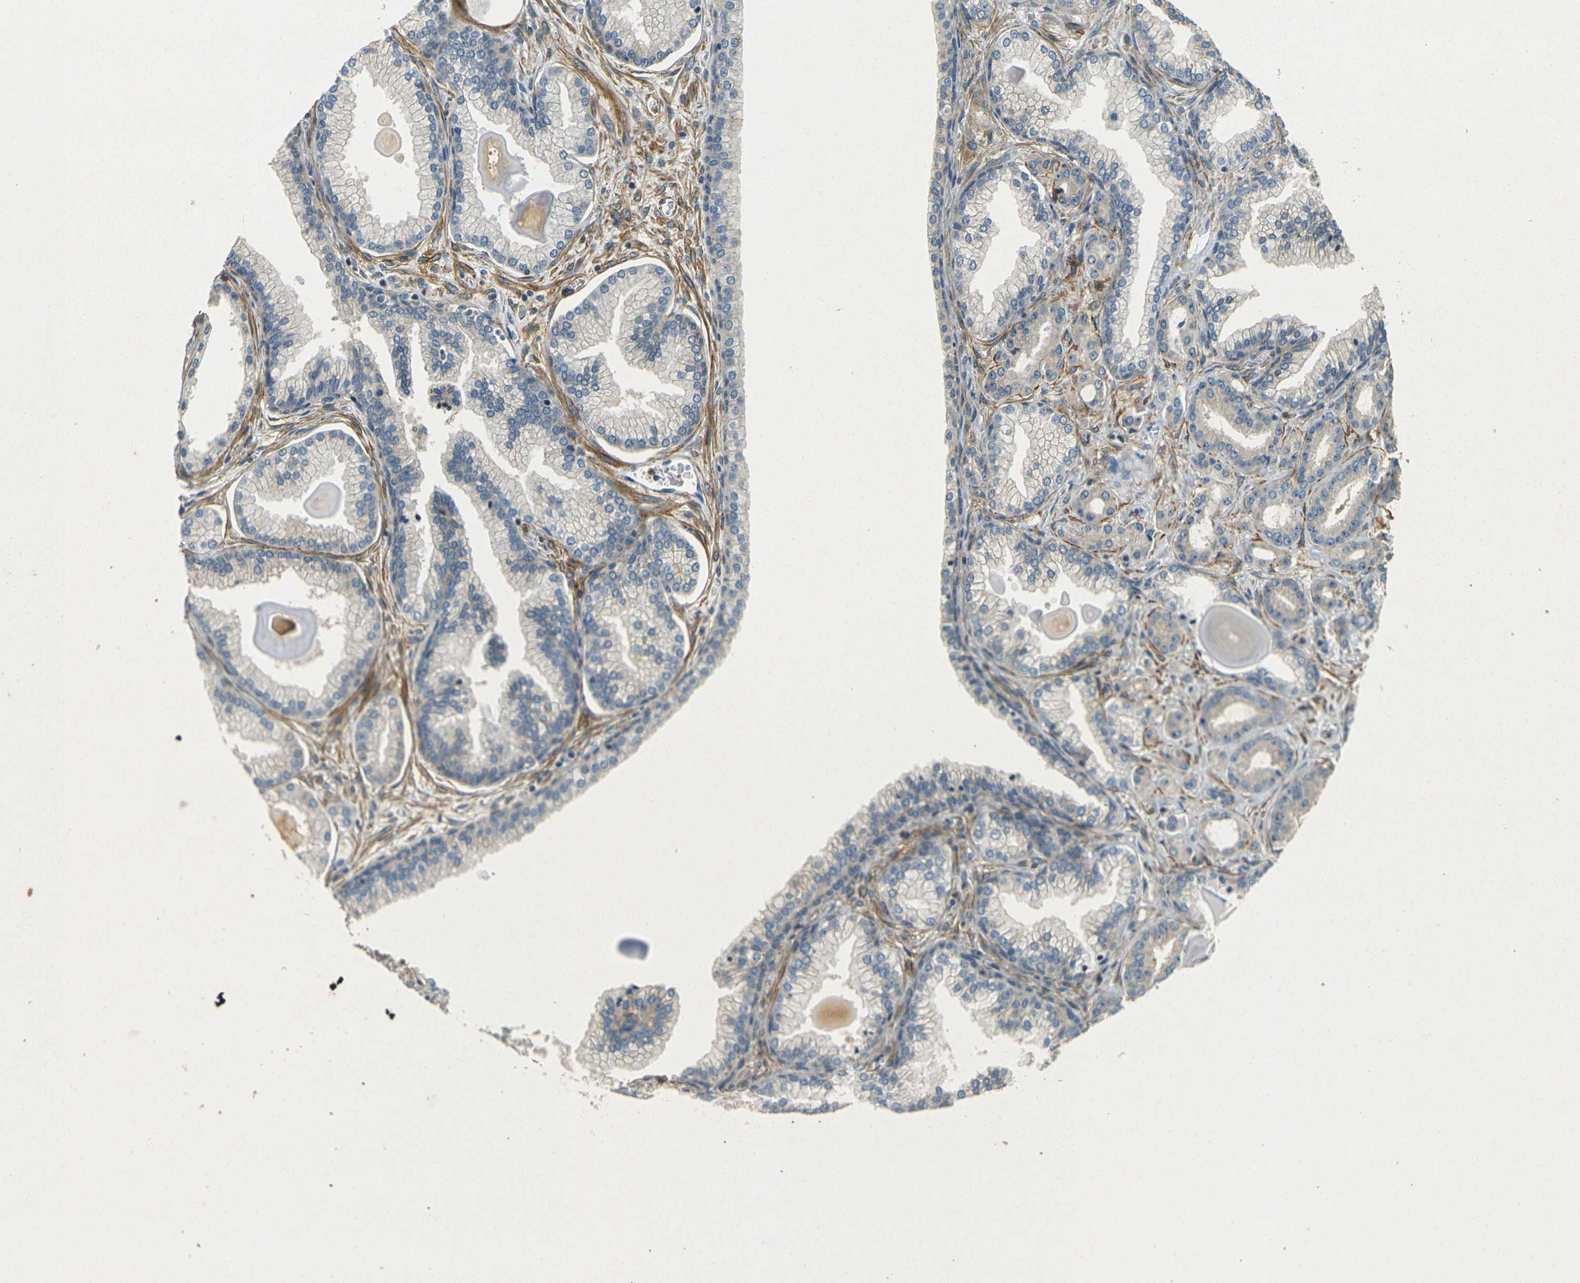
{"staining": {"intensity": "moderate", "quantity": "25%-75%", "location": "cytoplasmic/membranous"}, "tissue": "prostate cancer", "cell_type": "Tumor cells", "image_type": "cancer", "snomed": [{"axis": "morphology", "description": "Adenocarcinoma, Low grade"}, {"axis": "topography", "description": "Prostate"}], "caption": "Tumor cells show medium levels of moderate cytoplasmic/membranous staining in approximately 25%-75% of cells in prostate cancer.", "gene": "EPHA7", "patient": {"sex": "male", "age": 59}}